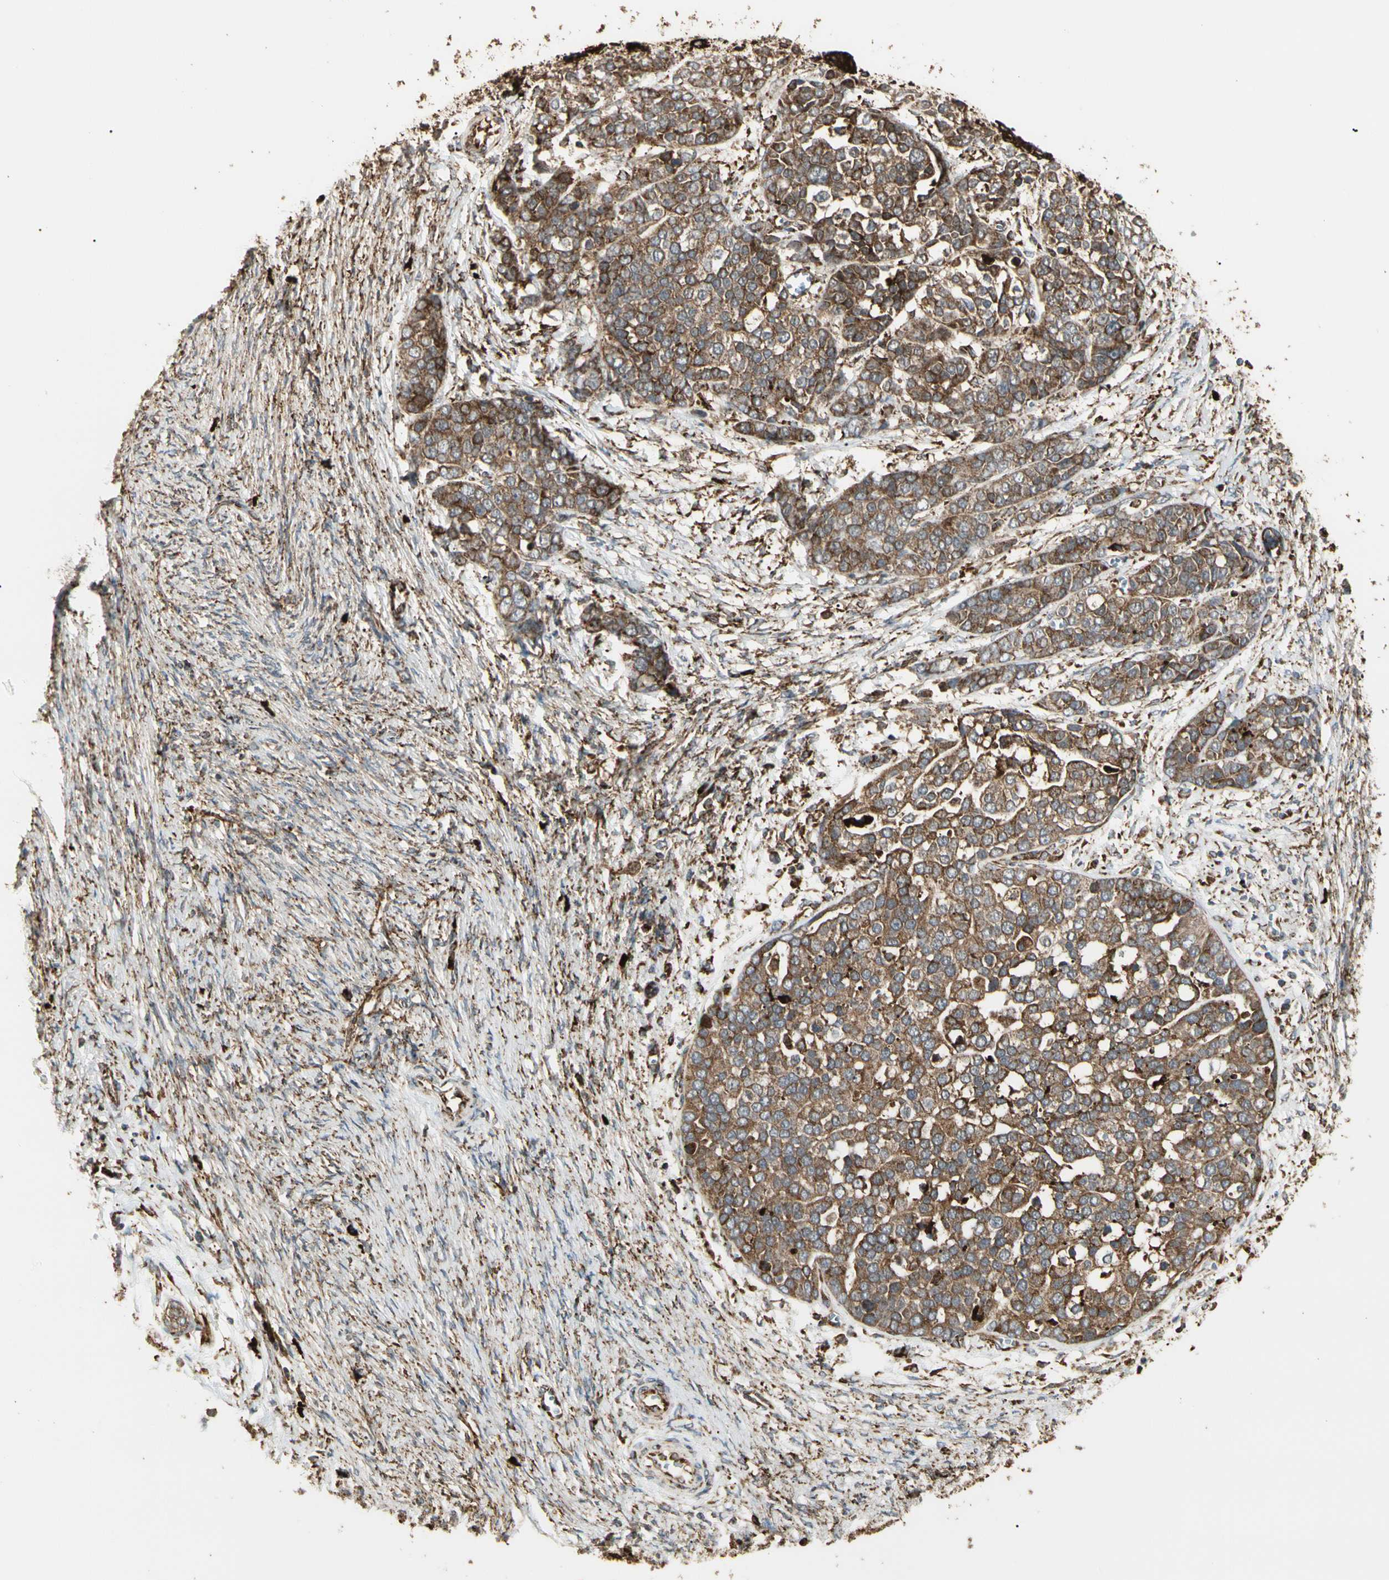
{"staining": {"intensity": "strong", "quantity": ">75%", "location": "cytoplasmic/membranous"}, "tissue": "ovarian cancer", "cell_type": "Tumor cells", "image_type": "cancer", "snomed": [{"axis": "morphology", "description": "Cystadenocarcinoma, serous, NOS"}, {"axis": "topography", "description": "Ovary"}], "caption": "Ovarian cancer tissue demonstrates strong cytoplasmic/membranous staining in approximately >75% of tumor cells, visualized by immunohistochemistry.", "gene": "HSP90B1", "patient": {"sex": "female", "age": 44}}